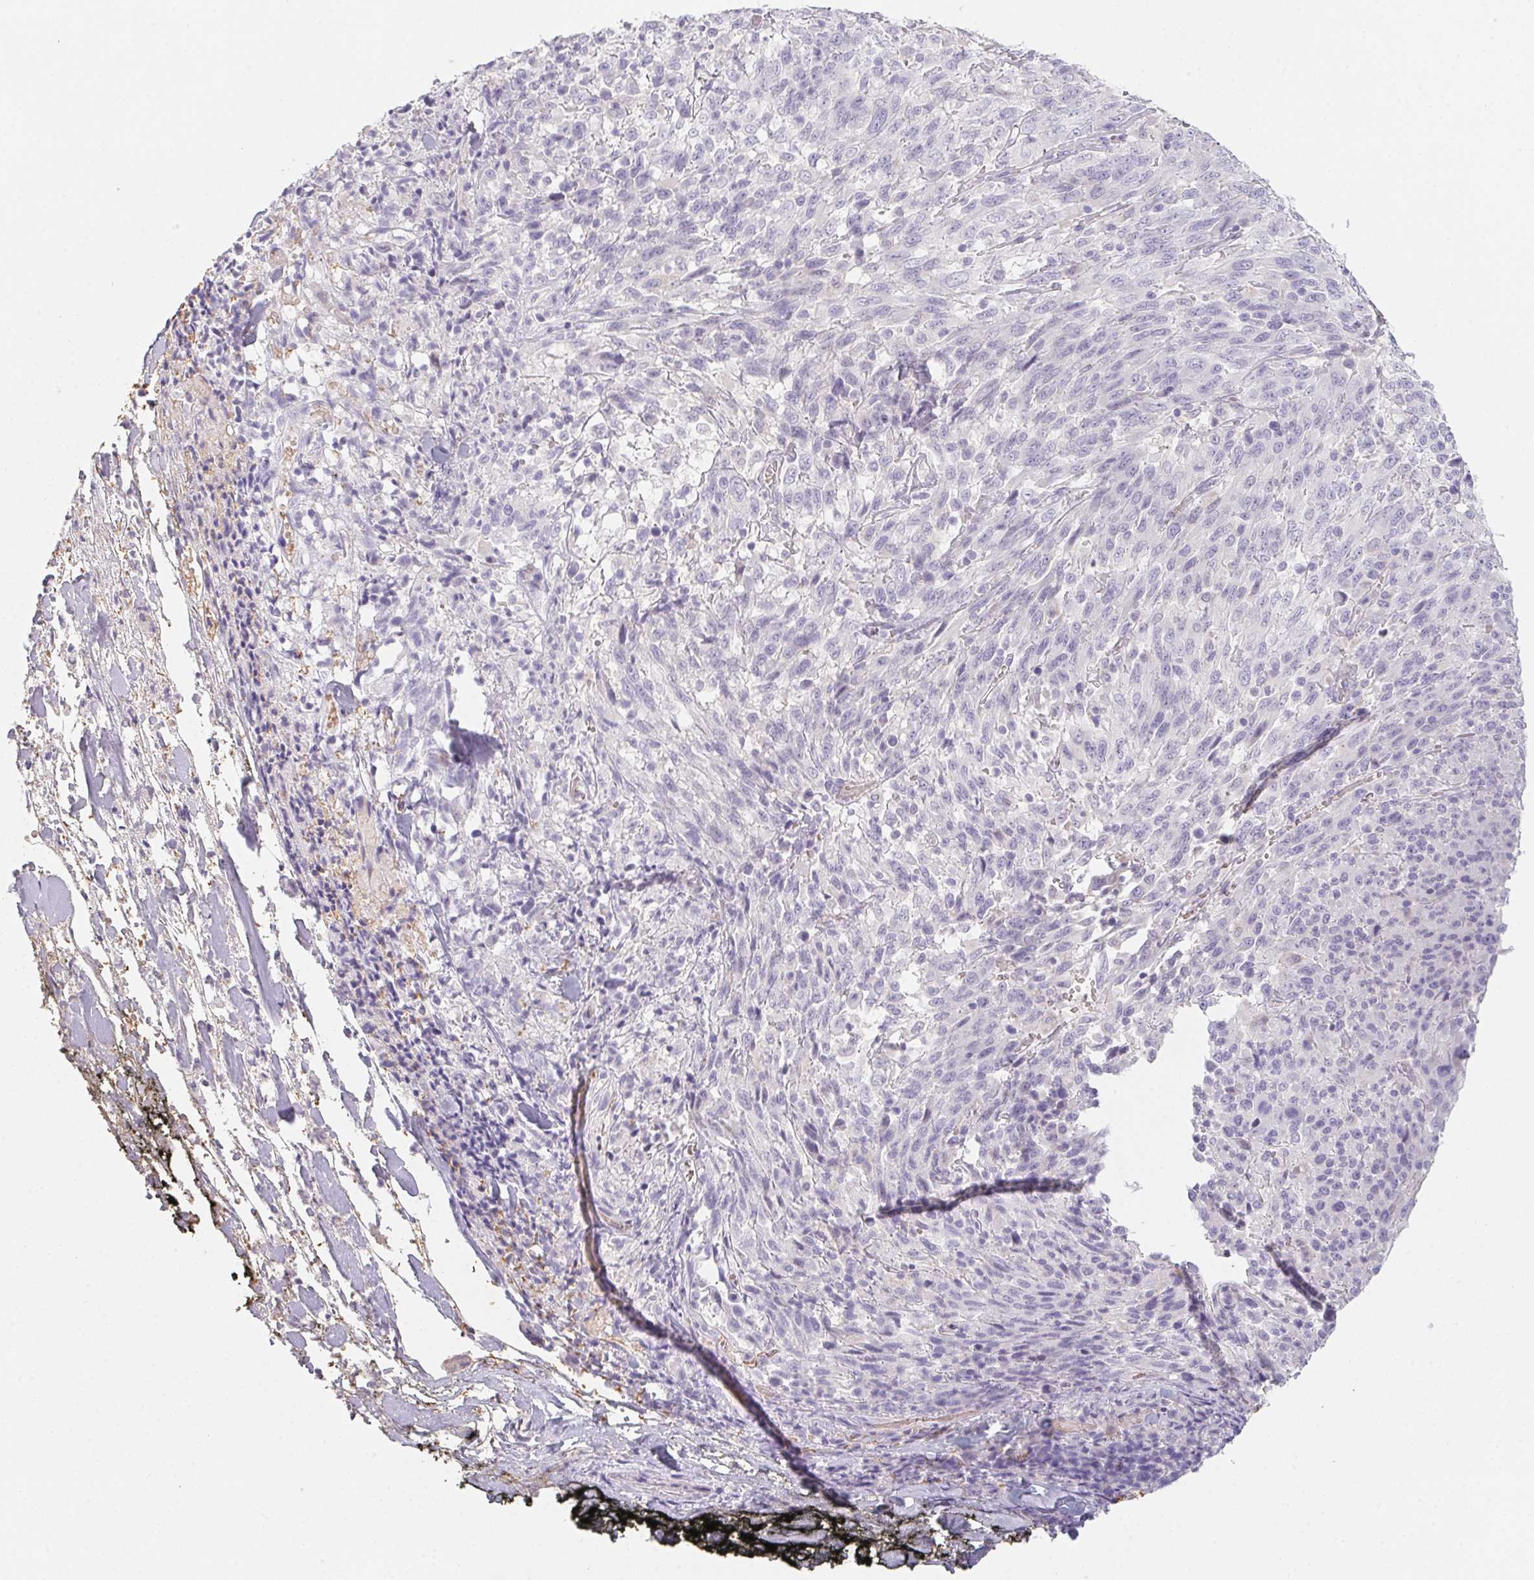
{"staining": {"intensity": "negative", "quantity": "none", "location": "none"}, "tissue": "melanoma", "cell_type": "Tumor cells", "image_type": "cancer", "snomed": [{"axis": "morphology", "description": "Malignant melanoma, NOS"}, {"axis": "topography", "description": "Skin"}], "caption": "A high-resolution photomicrograph shows immunohistochemistry (IHC) staining of malignant melanoma, which exhibits no significant expression in tumor cells.", "gene": "DCD", "patient": {"sex": "female", "age": 91}}